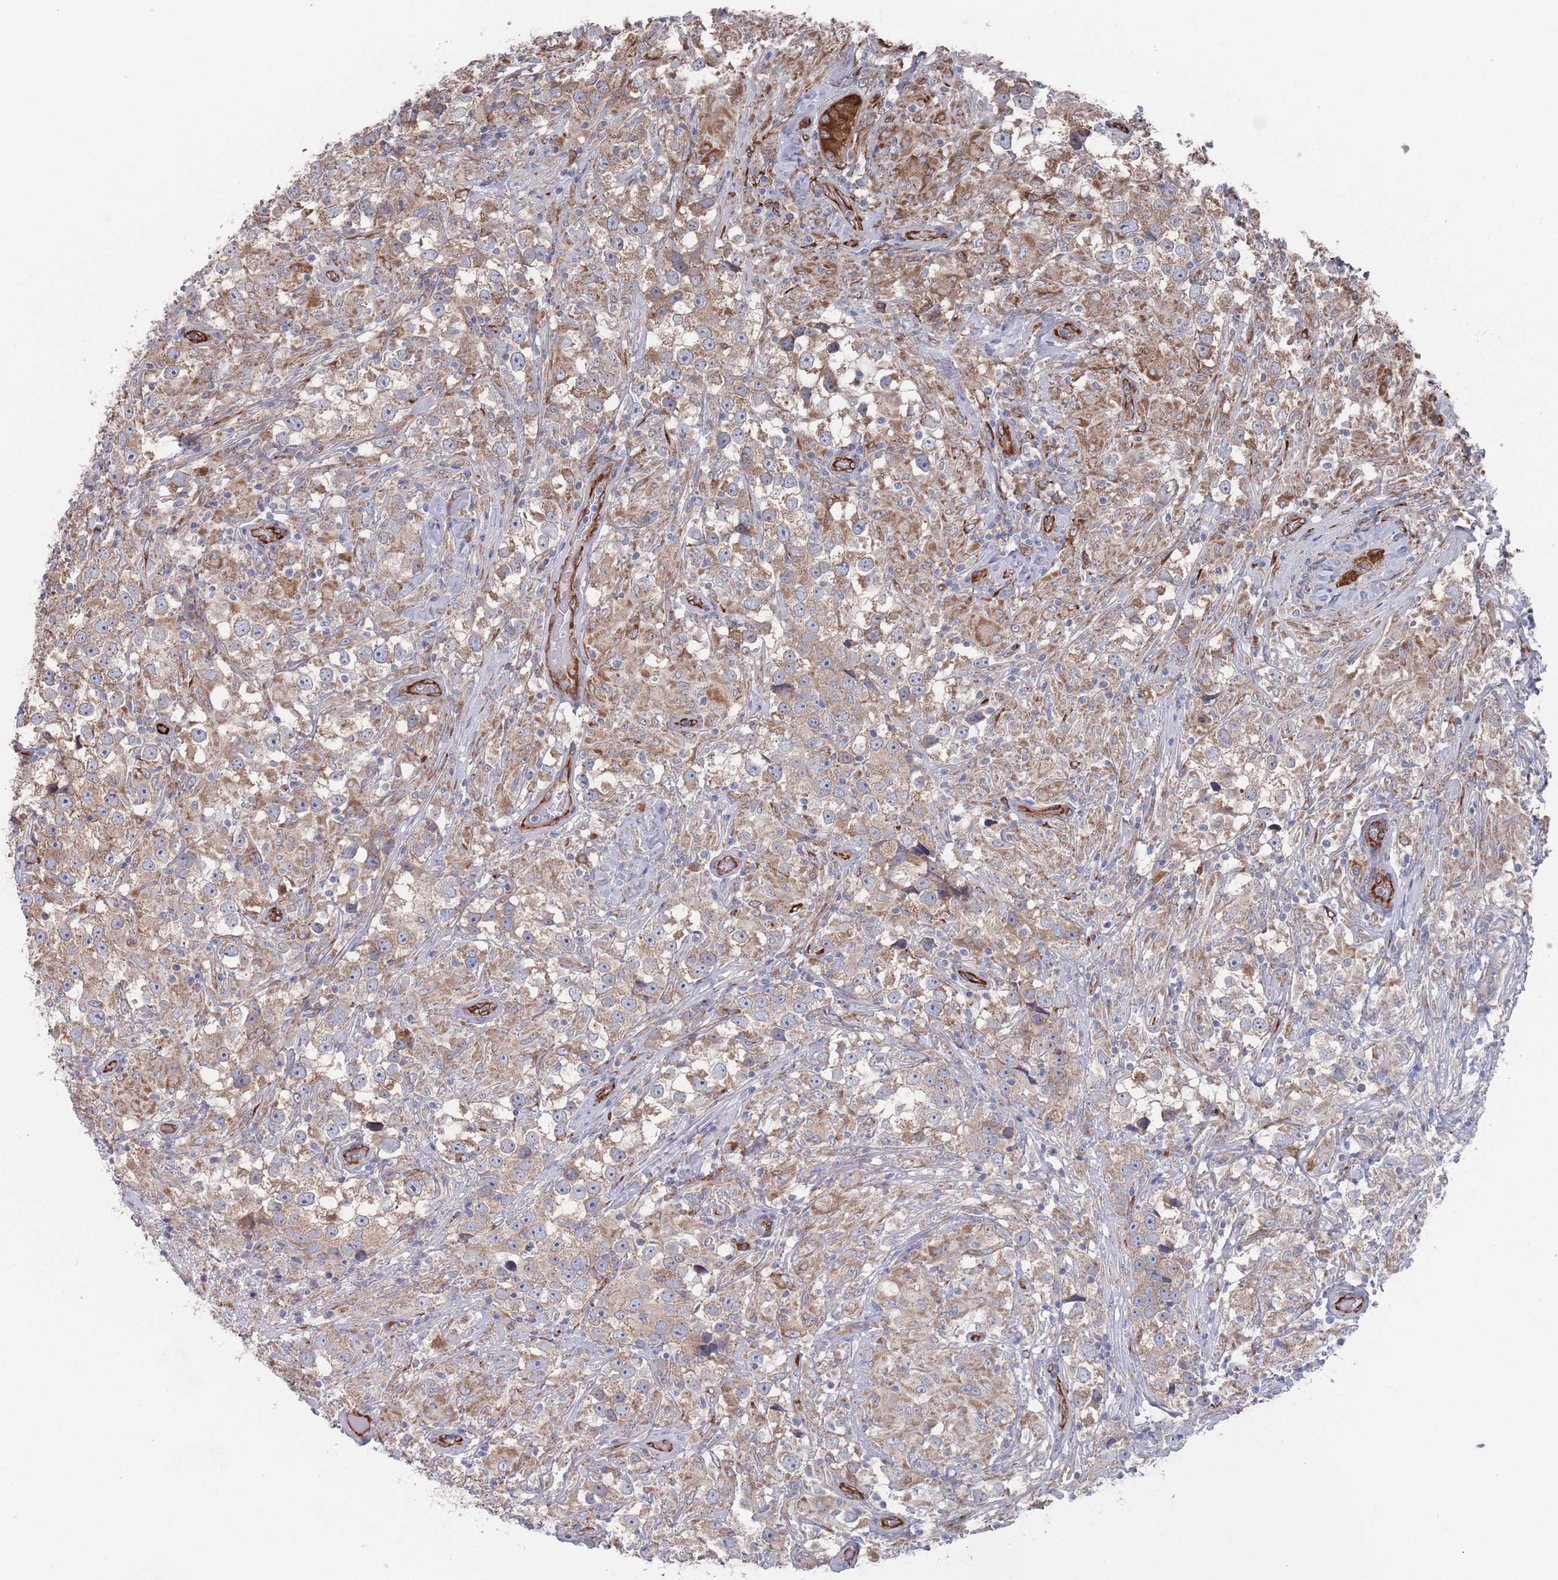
{"staining": {"intensity": "weak", "quantity": "25%-75%", "location": "cytoplasmic/membranous"}, "tissue": "testis cancer", "cell_type": "Tumor cells", "image_type": "cancer", "snomed": [{"axis": "morphology", "description": "Seminoma, NOS"}, {"axis": "topography", "description": "Testis"}], "caption": "Tumor cells reveal weak cytoplasmic/membranous positivity in approximately 25%-75% of cells in seminoma (testis).", "gene": "CCDC106", "patient": {"sex": "male", "age": 46}}